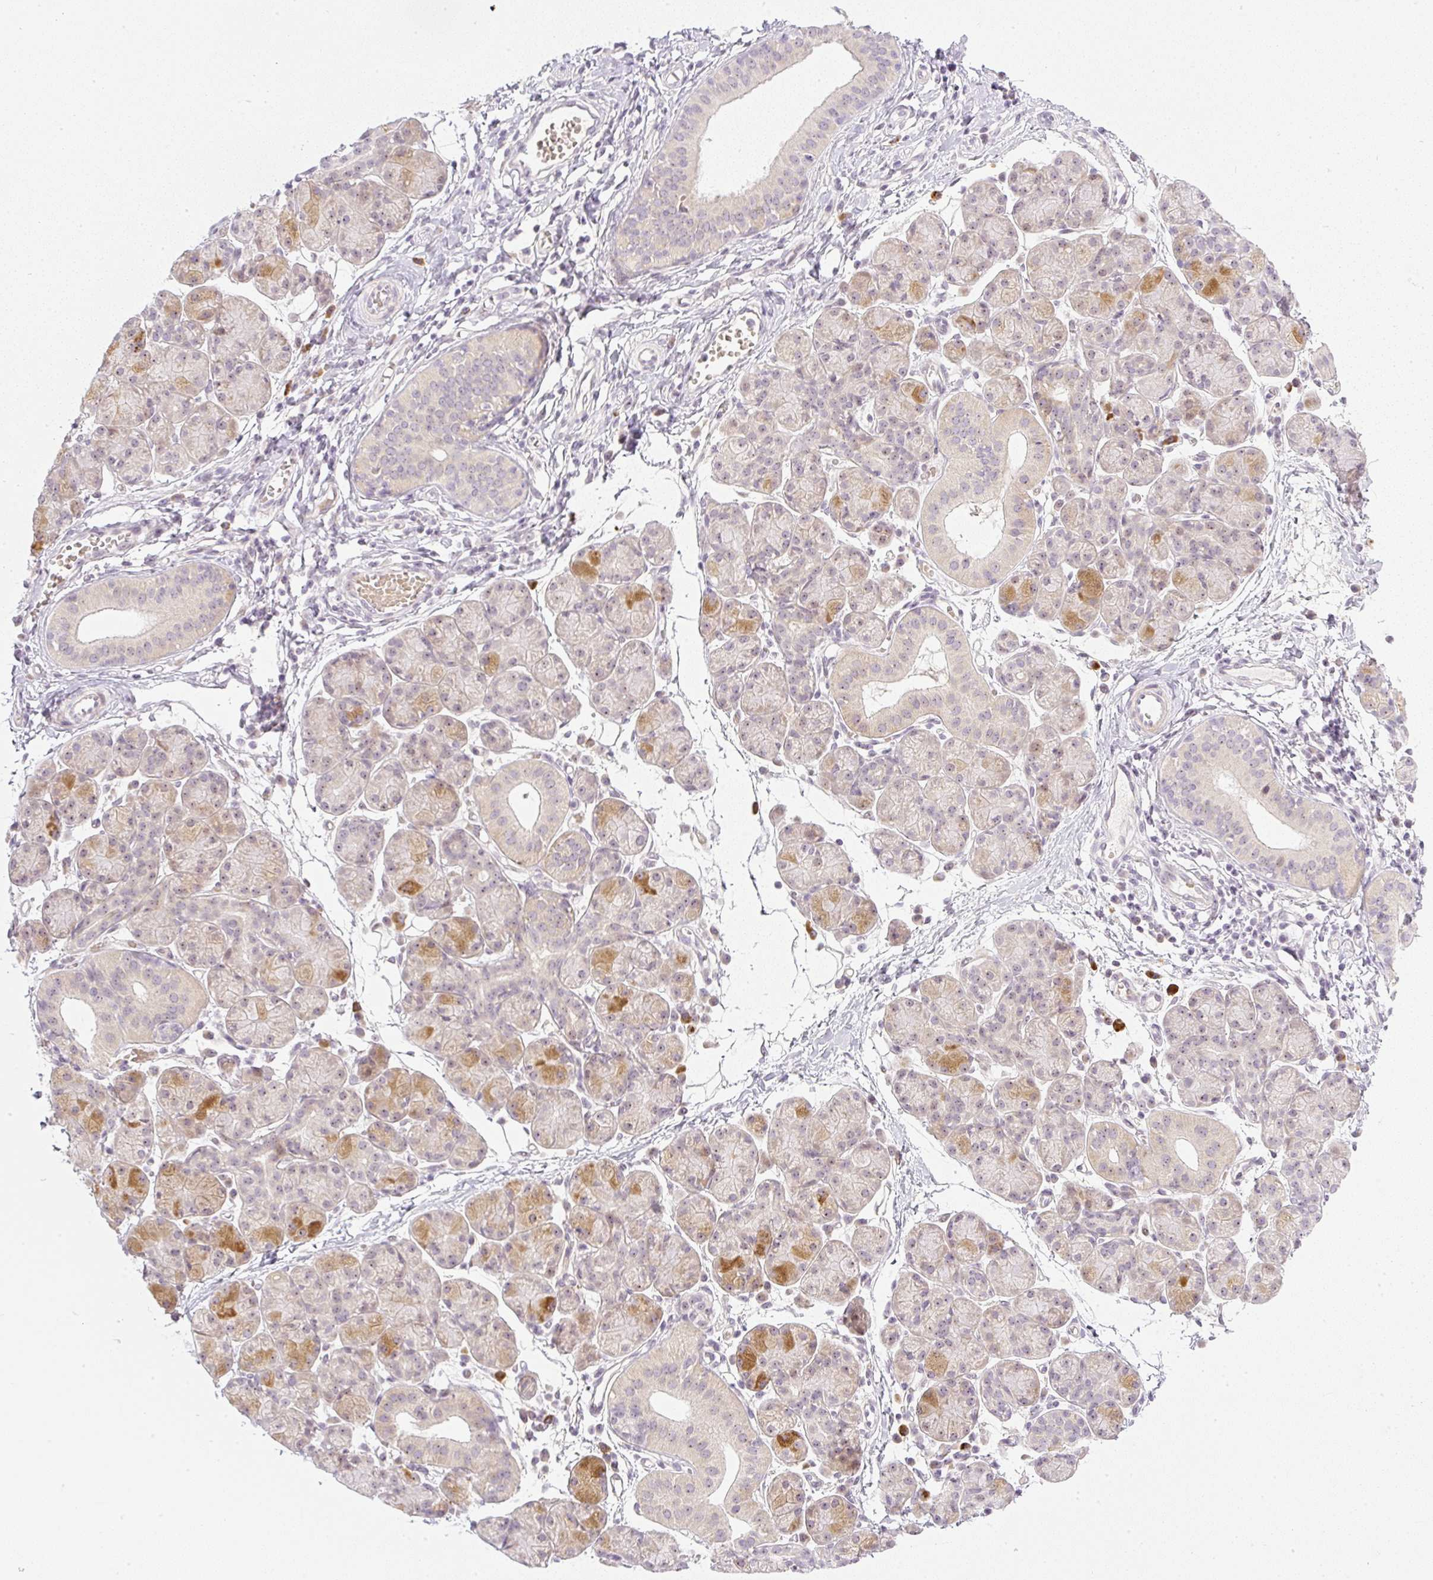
{"staining": {"intensity": "moderate", "quantity": "25%-75%", "location": "cytoplasmic/membranous,nuclear"}, "tissue": "salivary gland", "cell_type": "Glandular cells", "image_type": "normal", "snomed": [{"axis": "morphology", "description": "Normal tissue, NOS"}, {"axis": "morphology", "description": "Inflammation, NOS"}, {"axis": "topography", "description": "Lymph node"}, {"axis": "topography", "description": "Salivary gland"}], "caption": "Immunohistochemical staining of unremarkable salivary gland exhibits 25%-75% levels of moderate cytoplasmic/membranous,nuclear protein staining in approximately 25%-75% of glandular cells. Nuclei are stained in blue.", "gene": "AAR2", "patient": {"sex": "male", "age": 3}}